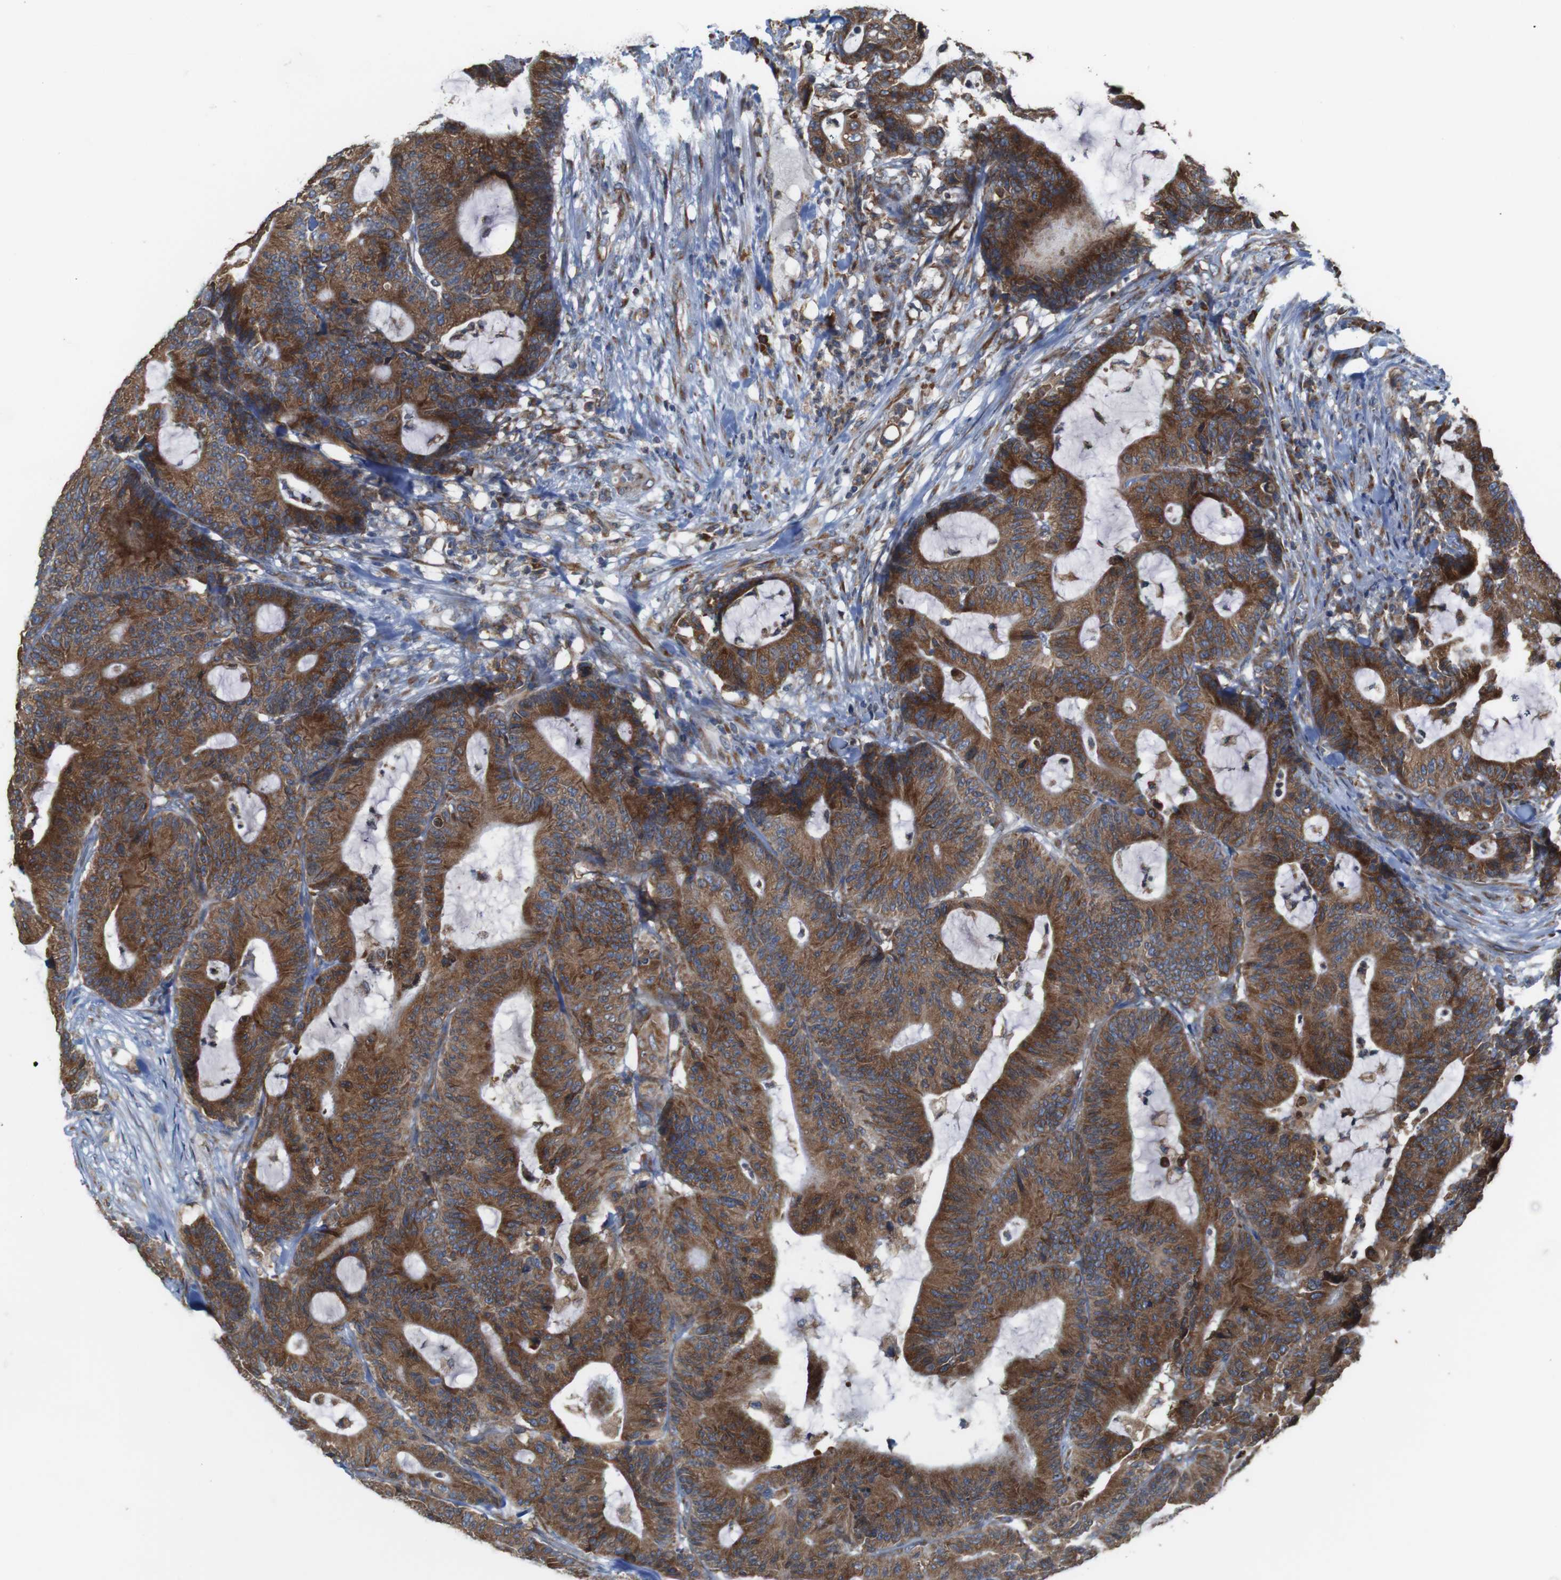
{"staining": {"intensity": "moderate", "quantity": ">75%", "location": "cytoplasmic/membranous"}, "tissue": "colorectal cancer", "cell_type": "Tumor cells", "image_type": "cancer", "snomed": [{"axis": "morphology", "description": "Adenocarcinoma, NOS"}, {"axis": "topography", "description": "Colon"}], "caption": "A brown stain labels moderate cytoplasmic/membranous staining of a protein in colorectal cancer (adenocarcinoma) tumor cells.", "gene": "UGGT1", "patient": {"sex": "female", "age": 84}}